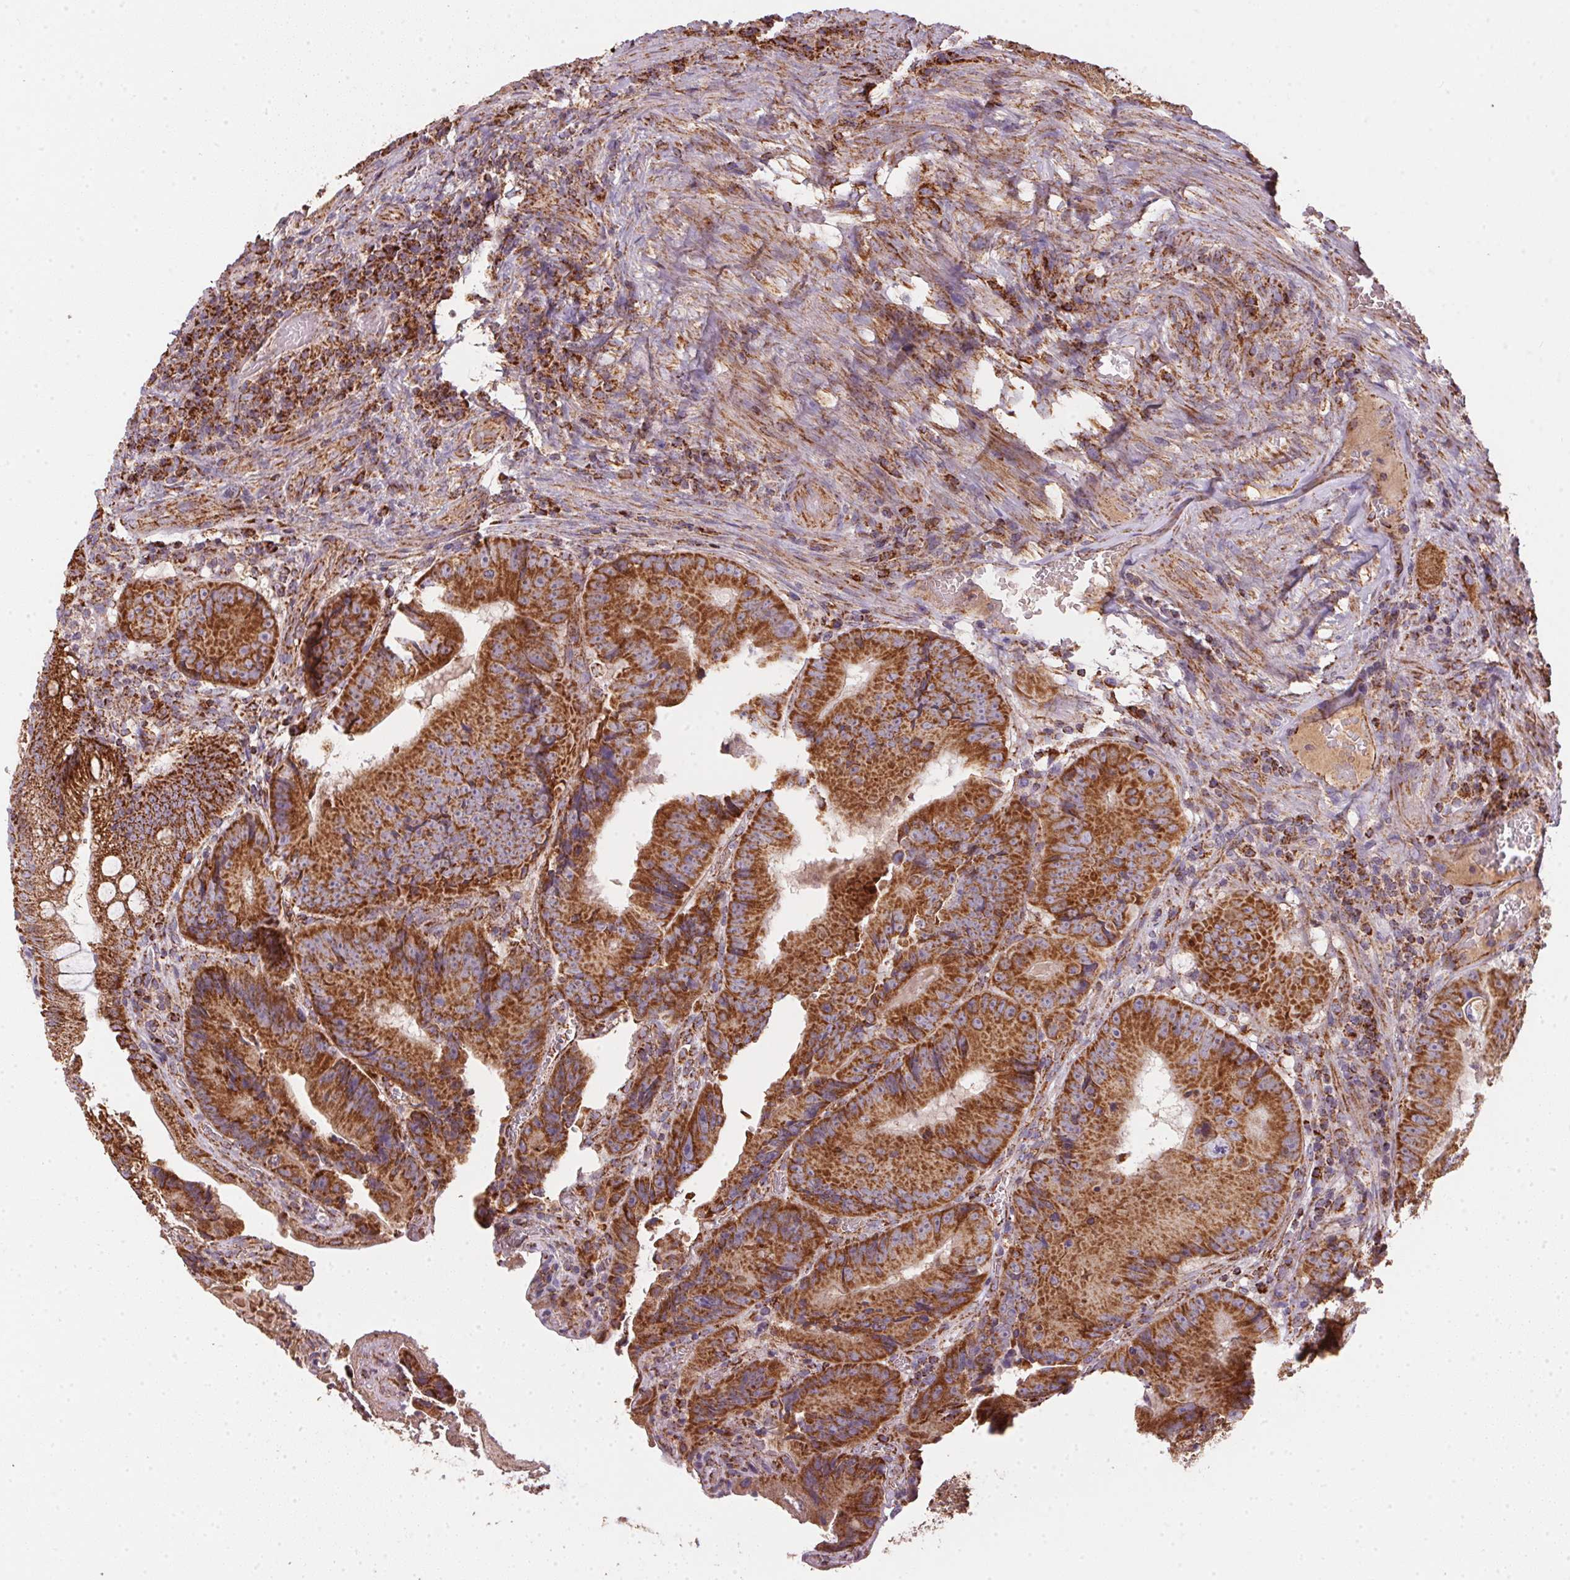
{"staining": {"intensity": "strong", "quantity": ">75%", "location": "cytoplasmic/membranous"}, "tissue": "colorectal cancer", "cell_type": "Tumor cells", "image_type": "cancer", "snomed": [{"axis": "morphology", "description": "Adenocarcinoma, NOS"}, {"axis": "topography", "description": "Colon"}], "caption": "A histopathology image of human colorectal cancer stained for a protein shows strong cytoplasmic/membranous brown staining in tumor cells.", "gene": "NDUFS2", "patient": {"sex": "female", "age": 86}}